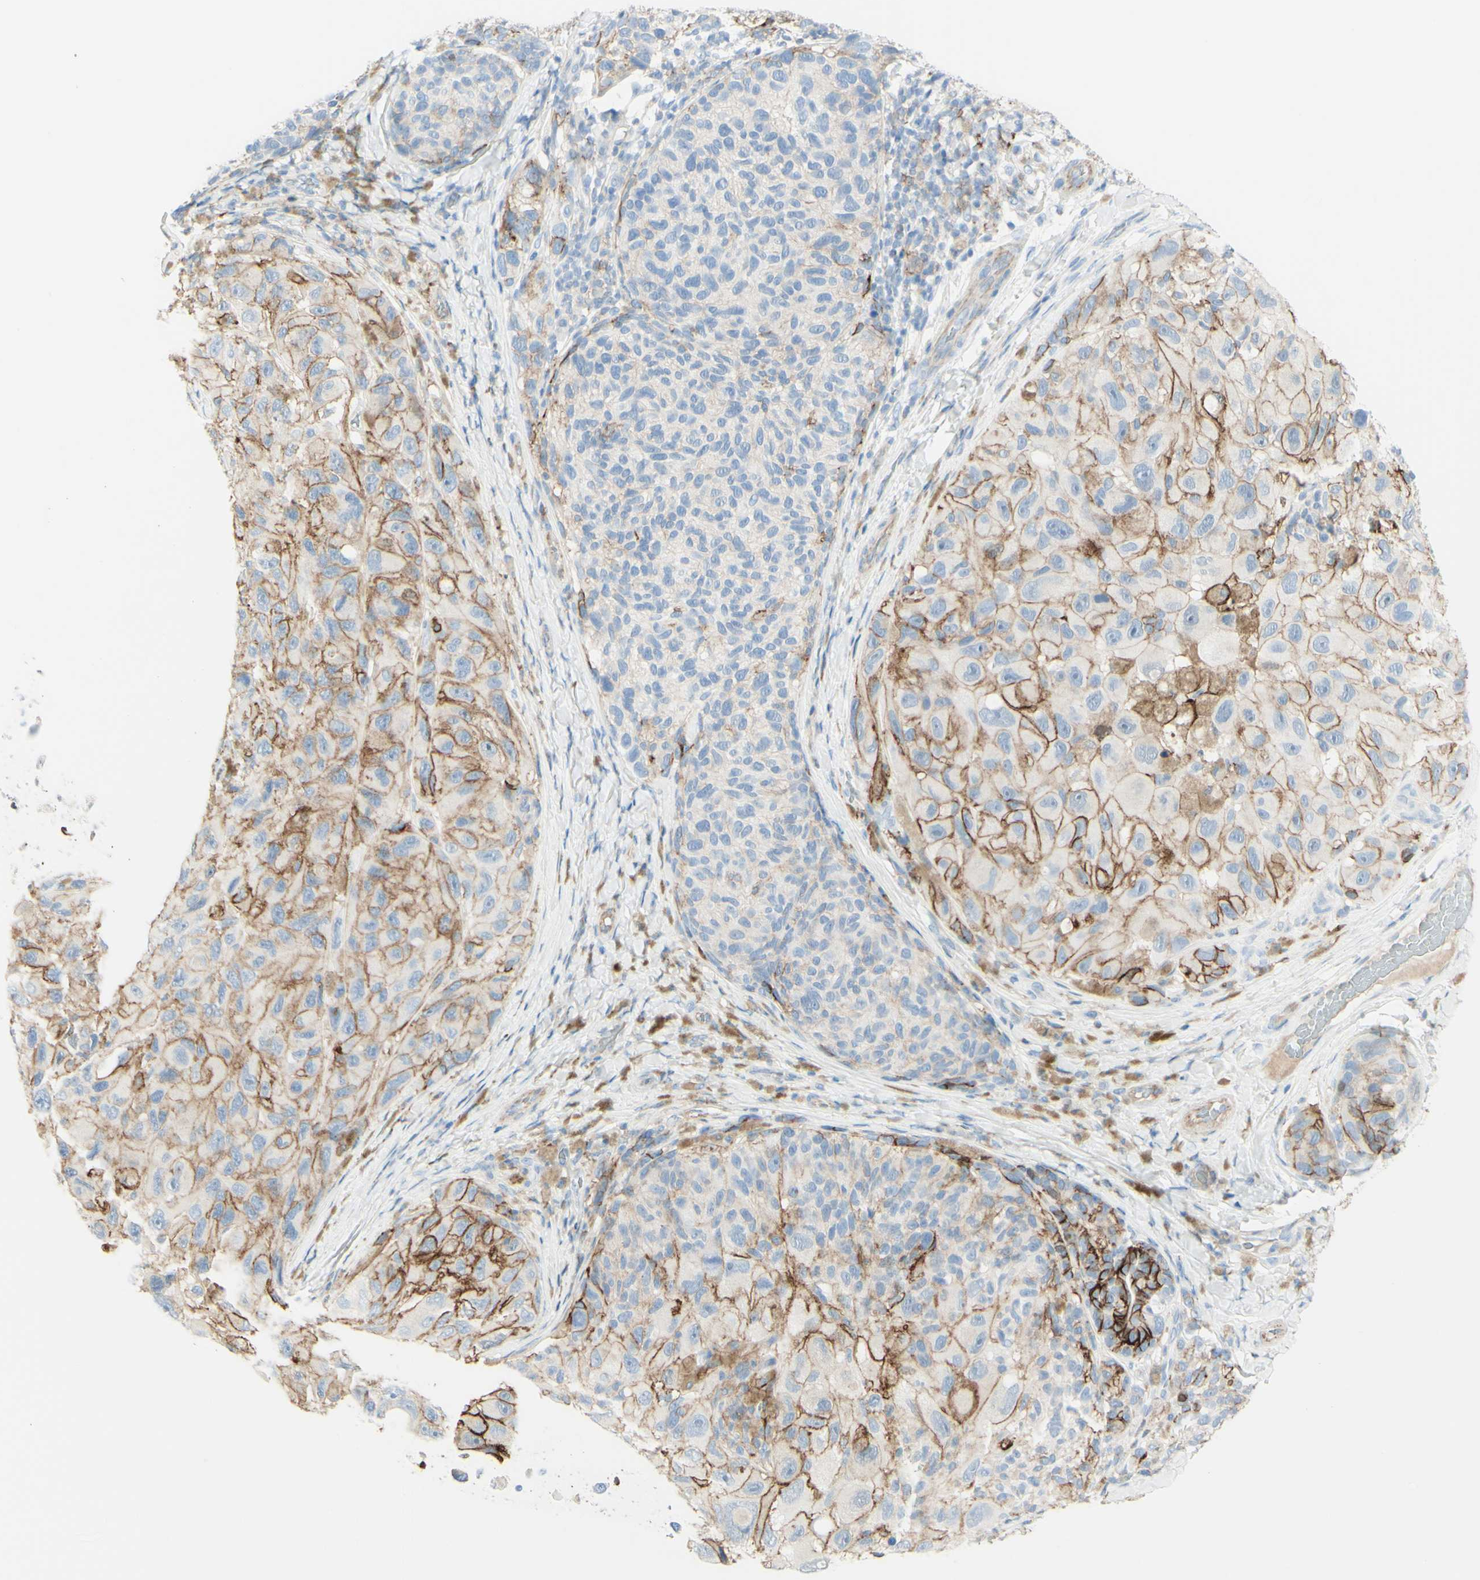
{"staining": {"intensity": "moderate", "quantity": "25%-75%", "location": "cytoplasmic/membranous"}, "tissue": "melanoma", "cell_type": "Tumor cells", "image_type": "cancer", "snomed": [{"axis": "morphology", "description": "Malignant melanoma, NOS"}, {"axis": "topography", "description": "Skin"}], "caption": "An image showing moderate cytoplasmic/membranous positivity in about 25%-75% of tumor cells in malignant melanoma, as visualized by brown immunohistochemical staining.", "gene": "ALCAM", "patient": {"sex": "female", "age": 73}}